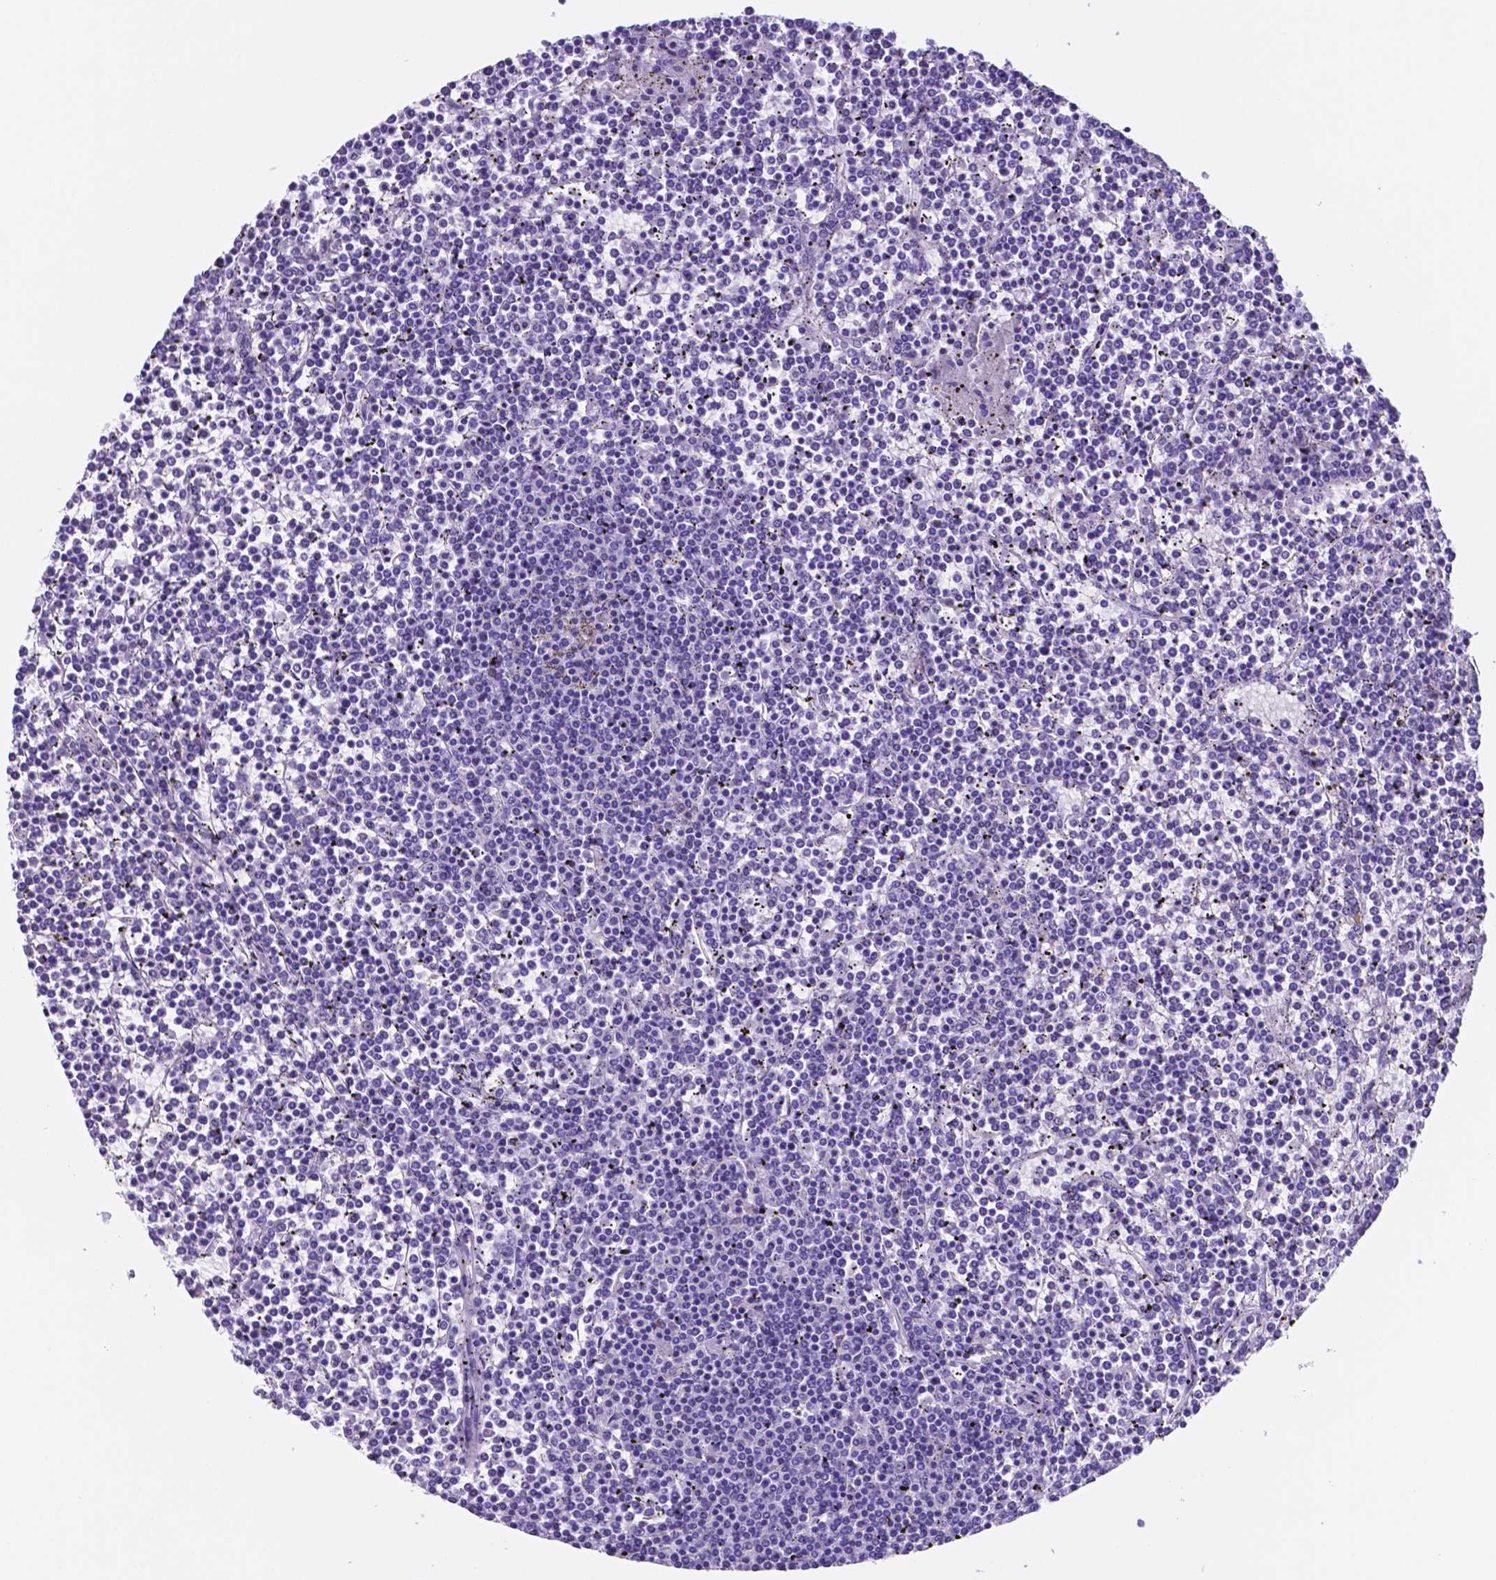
{"staining": {"intensity": "negative", "quantity": "none", "location": "none"}, "tissue": "lymphoma", "cell_type": "Tumor cells", "image_type": "cancer", "snomed": [{"axis": "morphology", "description": "Malignant lymphoma, non-Hodgkin's type, Low grade"}, {"axis": "topography", "description": "Spleen"}], "caption": "The photomicrograph shows no significant positivity in tumor cells of lymphoma.", "gene": "DNAAF8", "patient": {"sex": "female", "age": 19}}